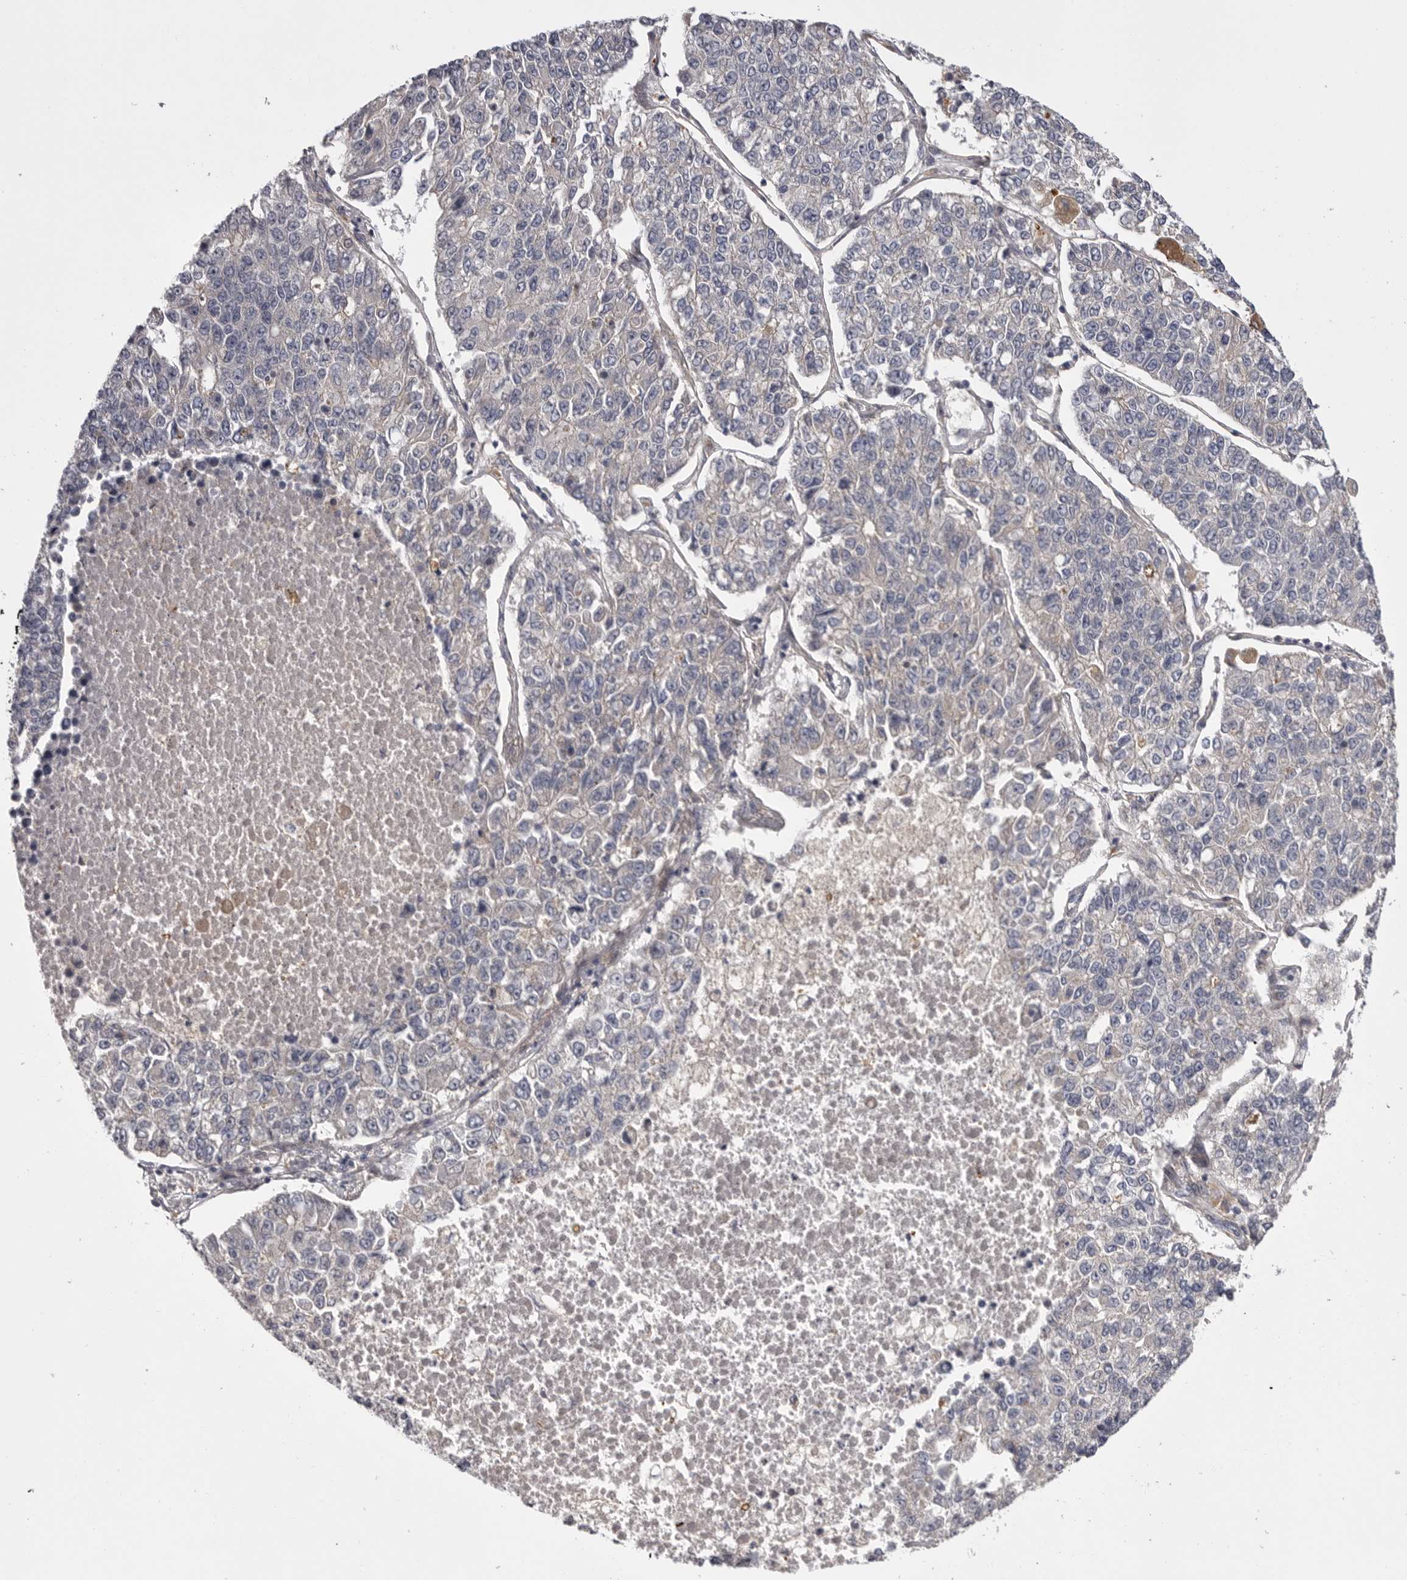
{"staining": {"intensity": "negative", "quantity": "none", "location": "none"}, "tissue": "lung cancer", "cell_type": "Tumor cells", "image_type": "cancer", "snomed": [{"axis": "morphology", "description": "Adenocarcinoma, NOS"}, {"axis": "topography", "description": "Lung"}], "caption": "Immunohistochemistry image of human adenocarcinoma (lung) stained for a protein (brown), which reveals no positivity in tumor cells. (Stains: DAB immunohistochemistry with hematoxylin counter stain, Microscopy: brightfield microscopy at high magnification).", "gene": "OSBPL9", "patient": {"sex": "male", "age": 49}}